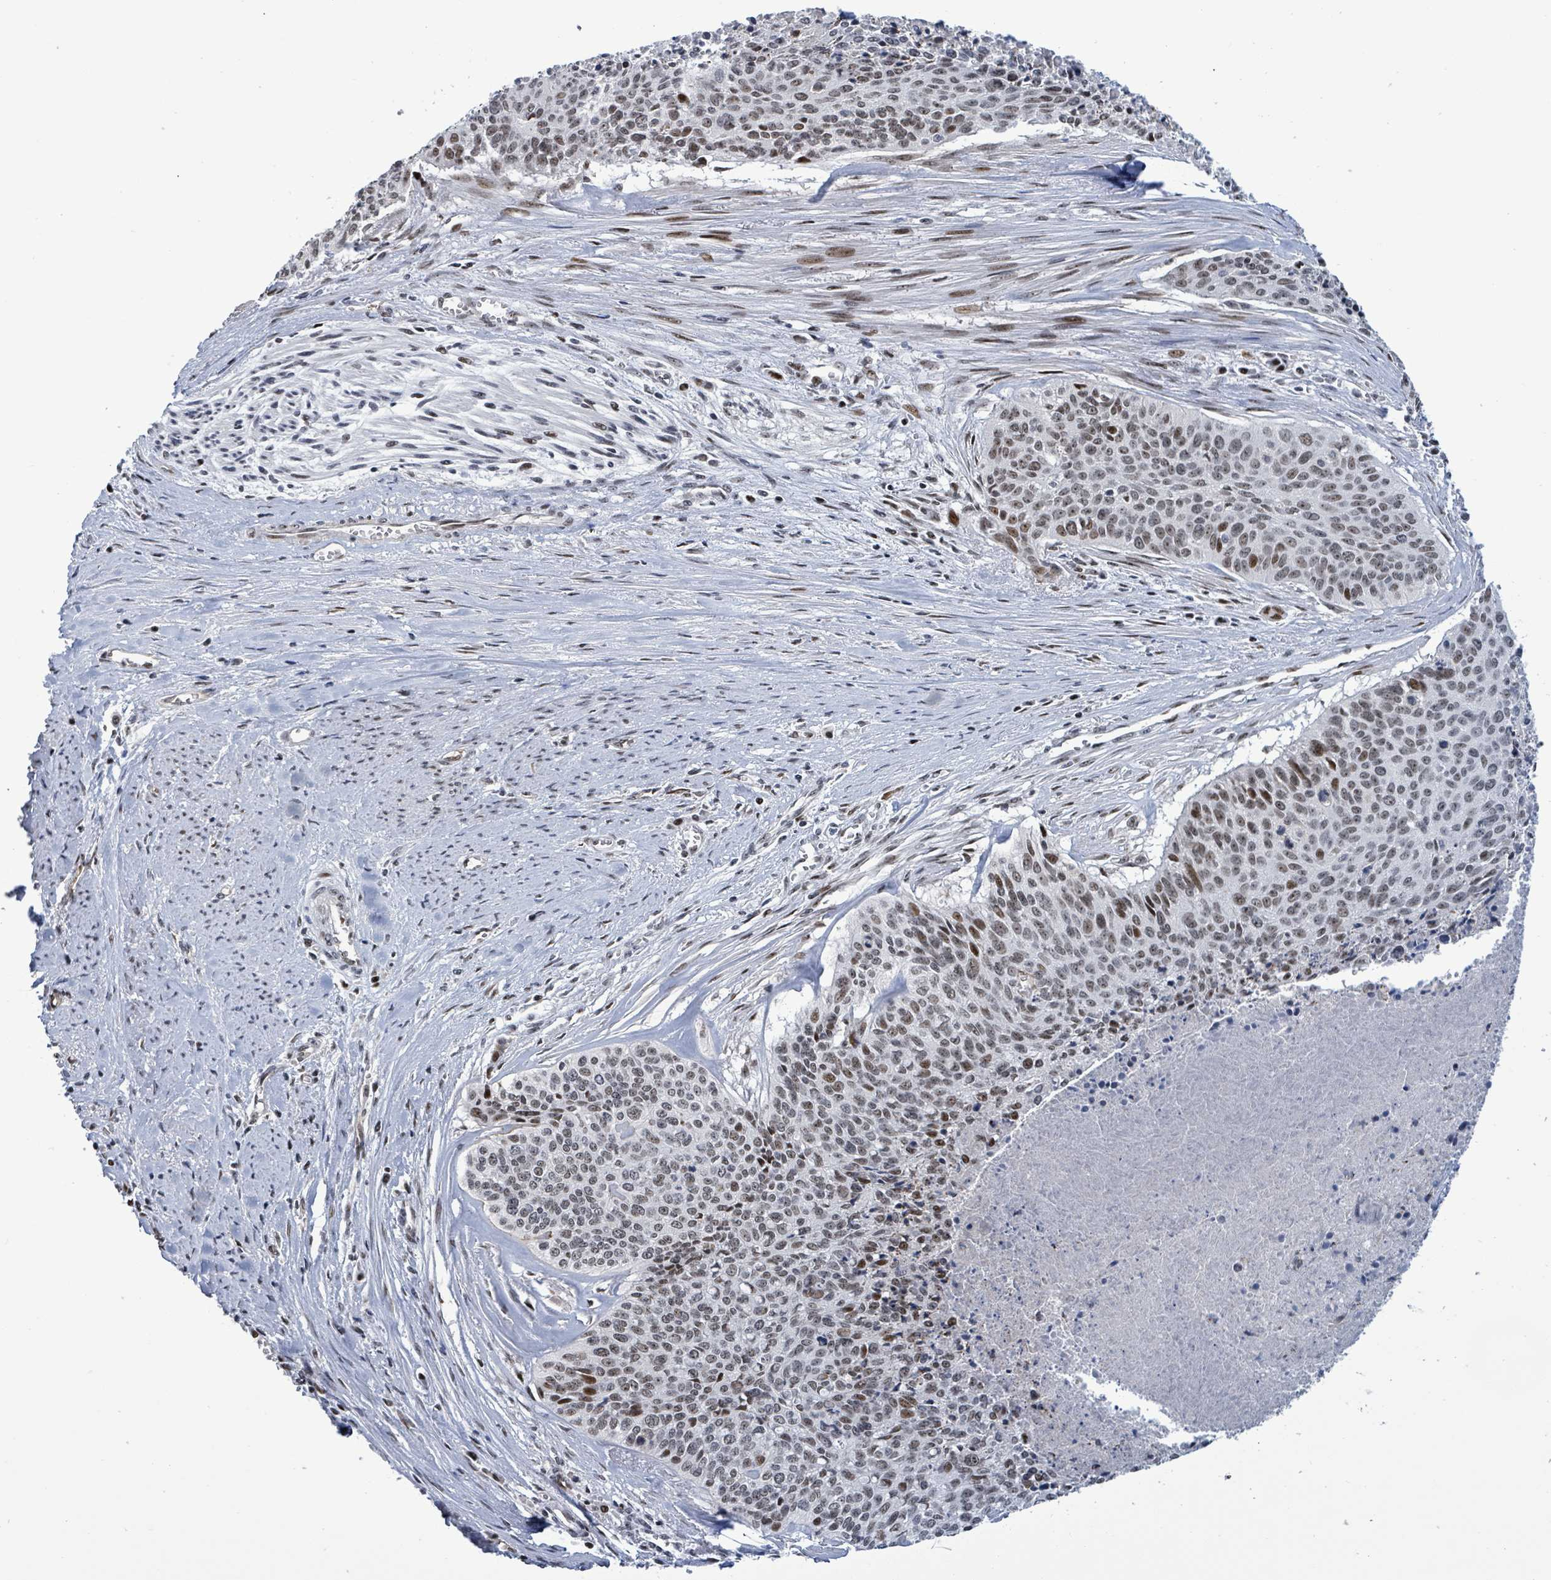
{"staining": {"intensity": "moderate", "quantity": ">75%", "location": "nuclear"}, "tissue": "cervical cancer", "cell_type": "Tumor cells", "image_type": "cancer", "snomed": [{"axis": "morphology", "description": "Squamous cell carcinoma, NOS"}, {"axis": "topography", "description": "Cervix"}], "caption": "This image shows IHC staining of cervical squamous cell carcinoma, with medium moderate nuclear staining in approximately >75% of tumor cells.", "gene": "RRN3", "patient": {"sex": "female", "age": 55}}